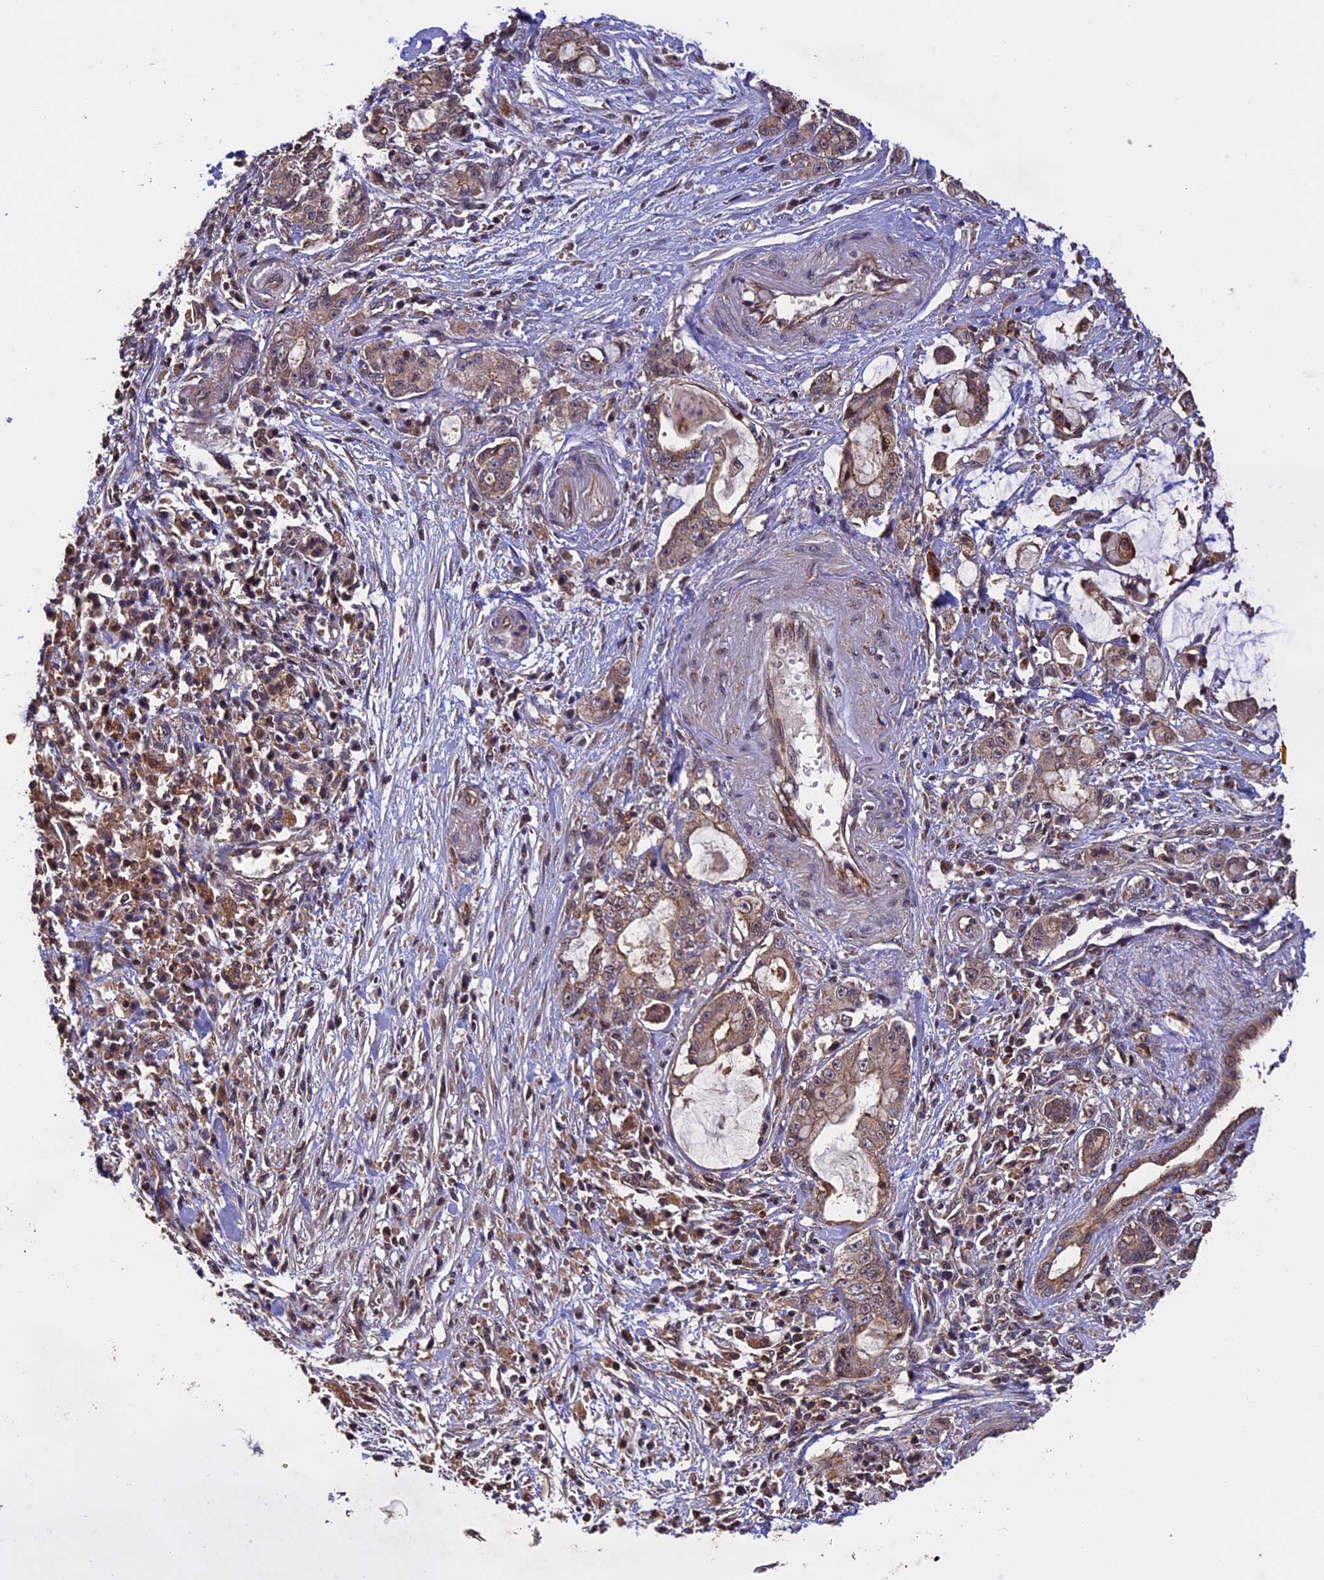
{"staining": {"intensity": "moderate", "quantity": ">75%", "location": "cytoplasmic/membranous"}, "tissue": "pancreatic cancer", "cell_type": "Tumor cells", "image_type": "cancer", "snomed": [{"axis": "morphology", "description": "Adenocarcinoma, NOS"}, {"axis": "topography", "description": "Pancreas"}], "caption": "A histopathology image of human pancreatic cancer (adenocarcinoma) stained for a protein exhibits moderate cytoplasmic/membranous brown staining in tumor cells.", "gene": "PKD2L2", "patient": {"sex": "female", "age": 73}}